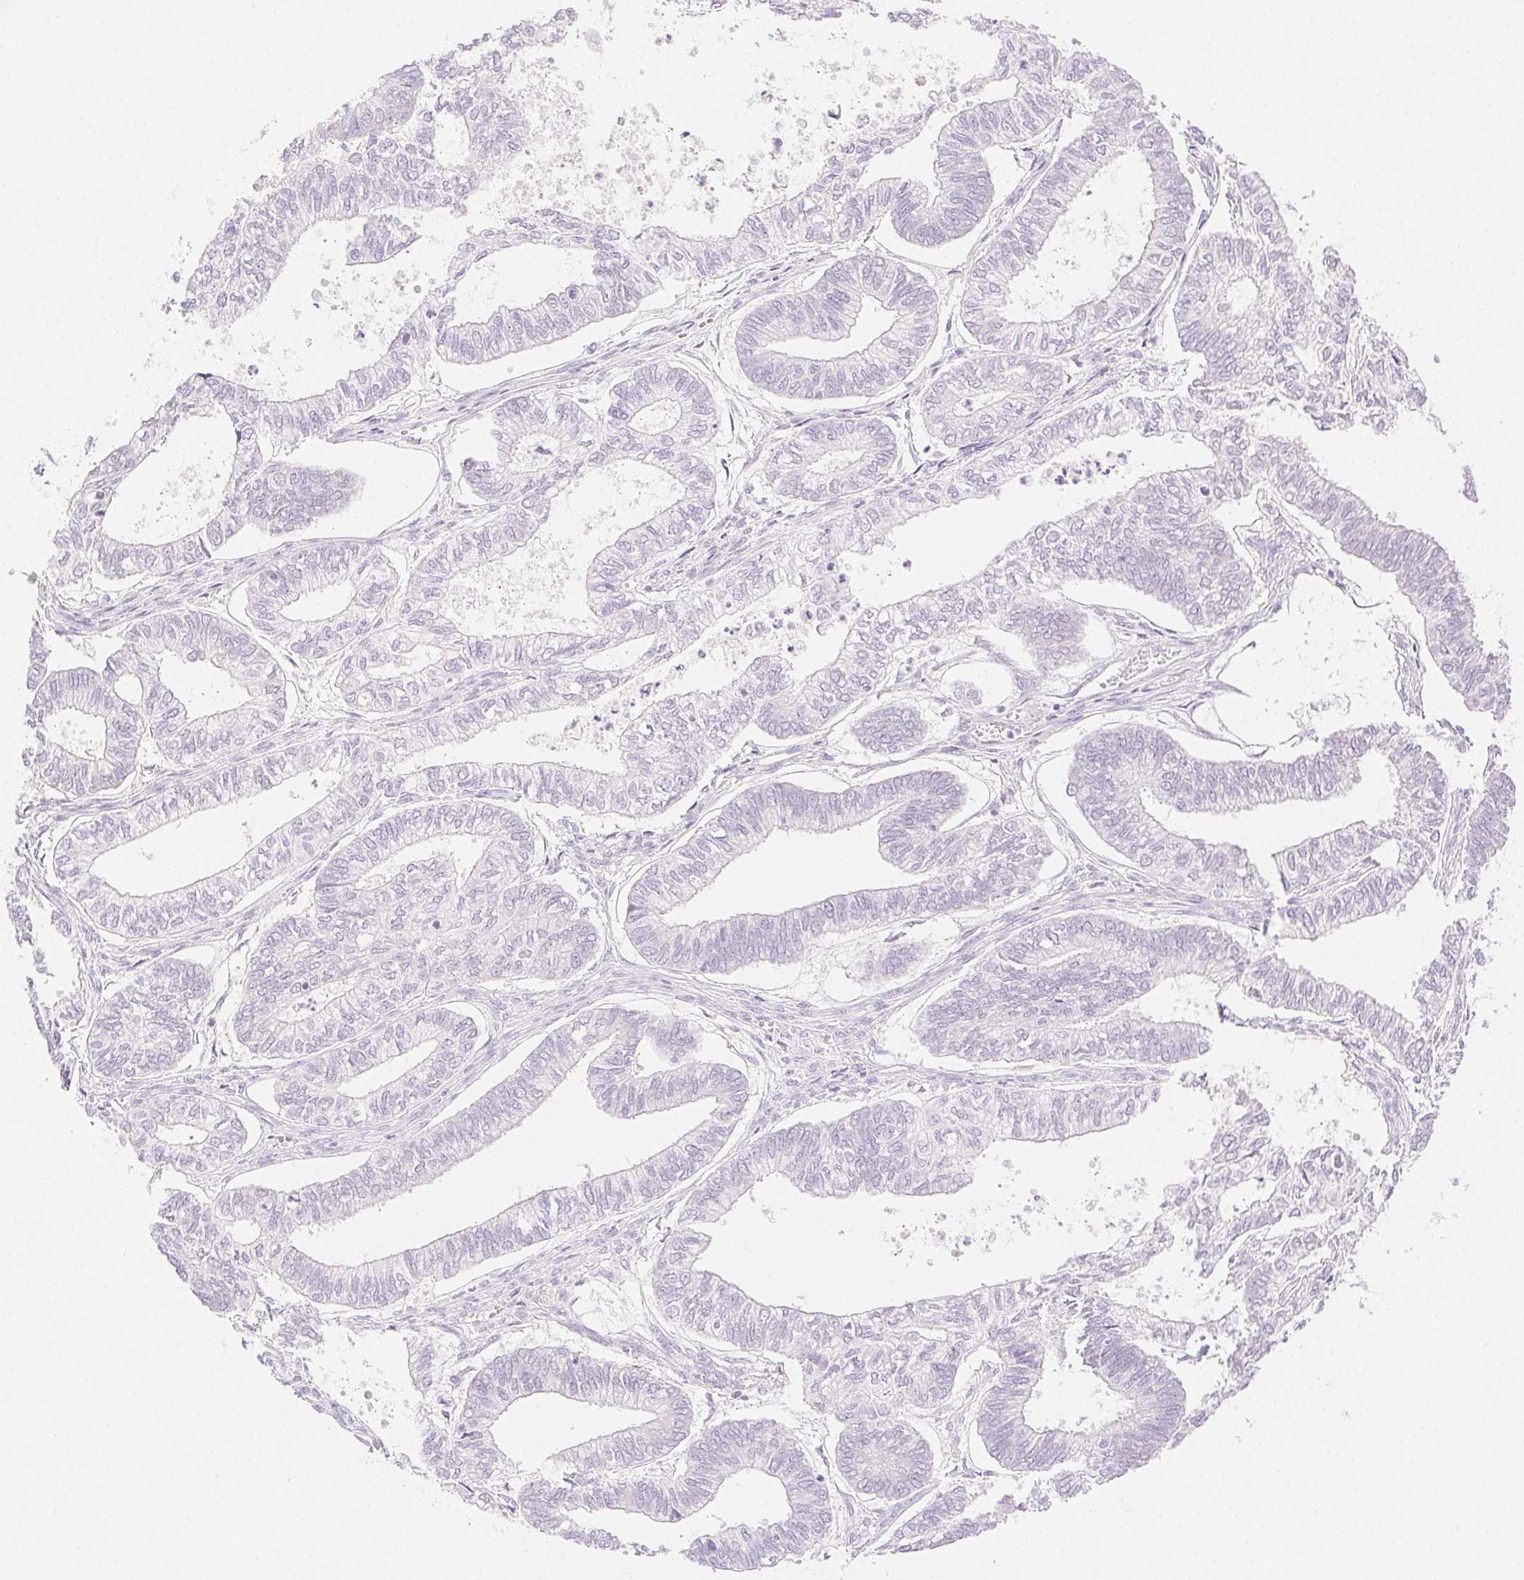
{"staining": {"intensity": "negative", "quantity": "none", "location": "none"}, "tissue": "ovarian cancer", "cell_type": "Tumor cells", "image_type": "cancer", "snomed": [{"axis": "morphology", "description": "Carcinoma, endometroid"}, {"axis": "topography", "description": "Ovary"}], "caption": "IHC photomicrograph of endometroid carcinoma (ovarian) stained for a protein (brown), which exhibits no staining in tumor cells.", "gene": "SPACA4", "patient": {"sex": "female", "age": 64}}